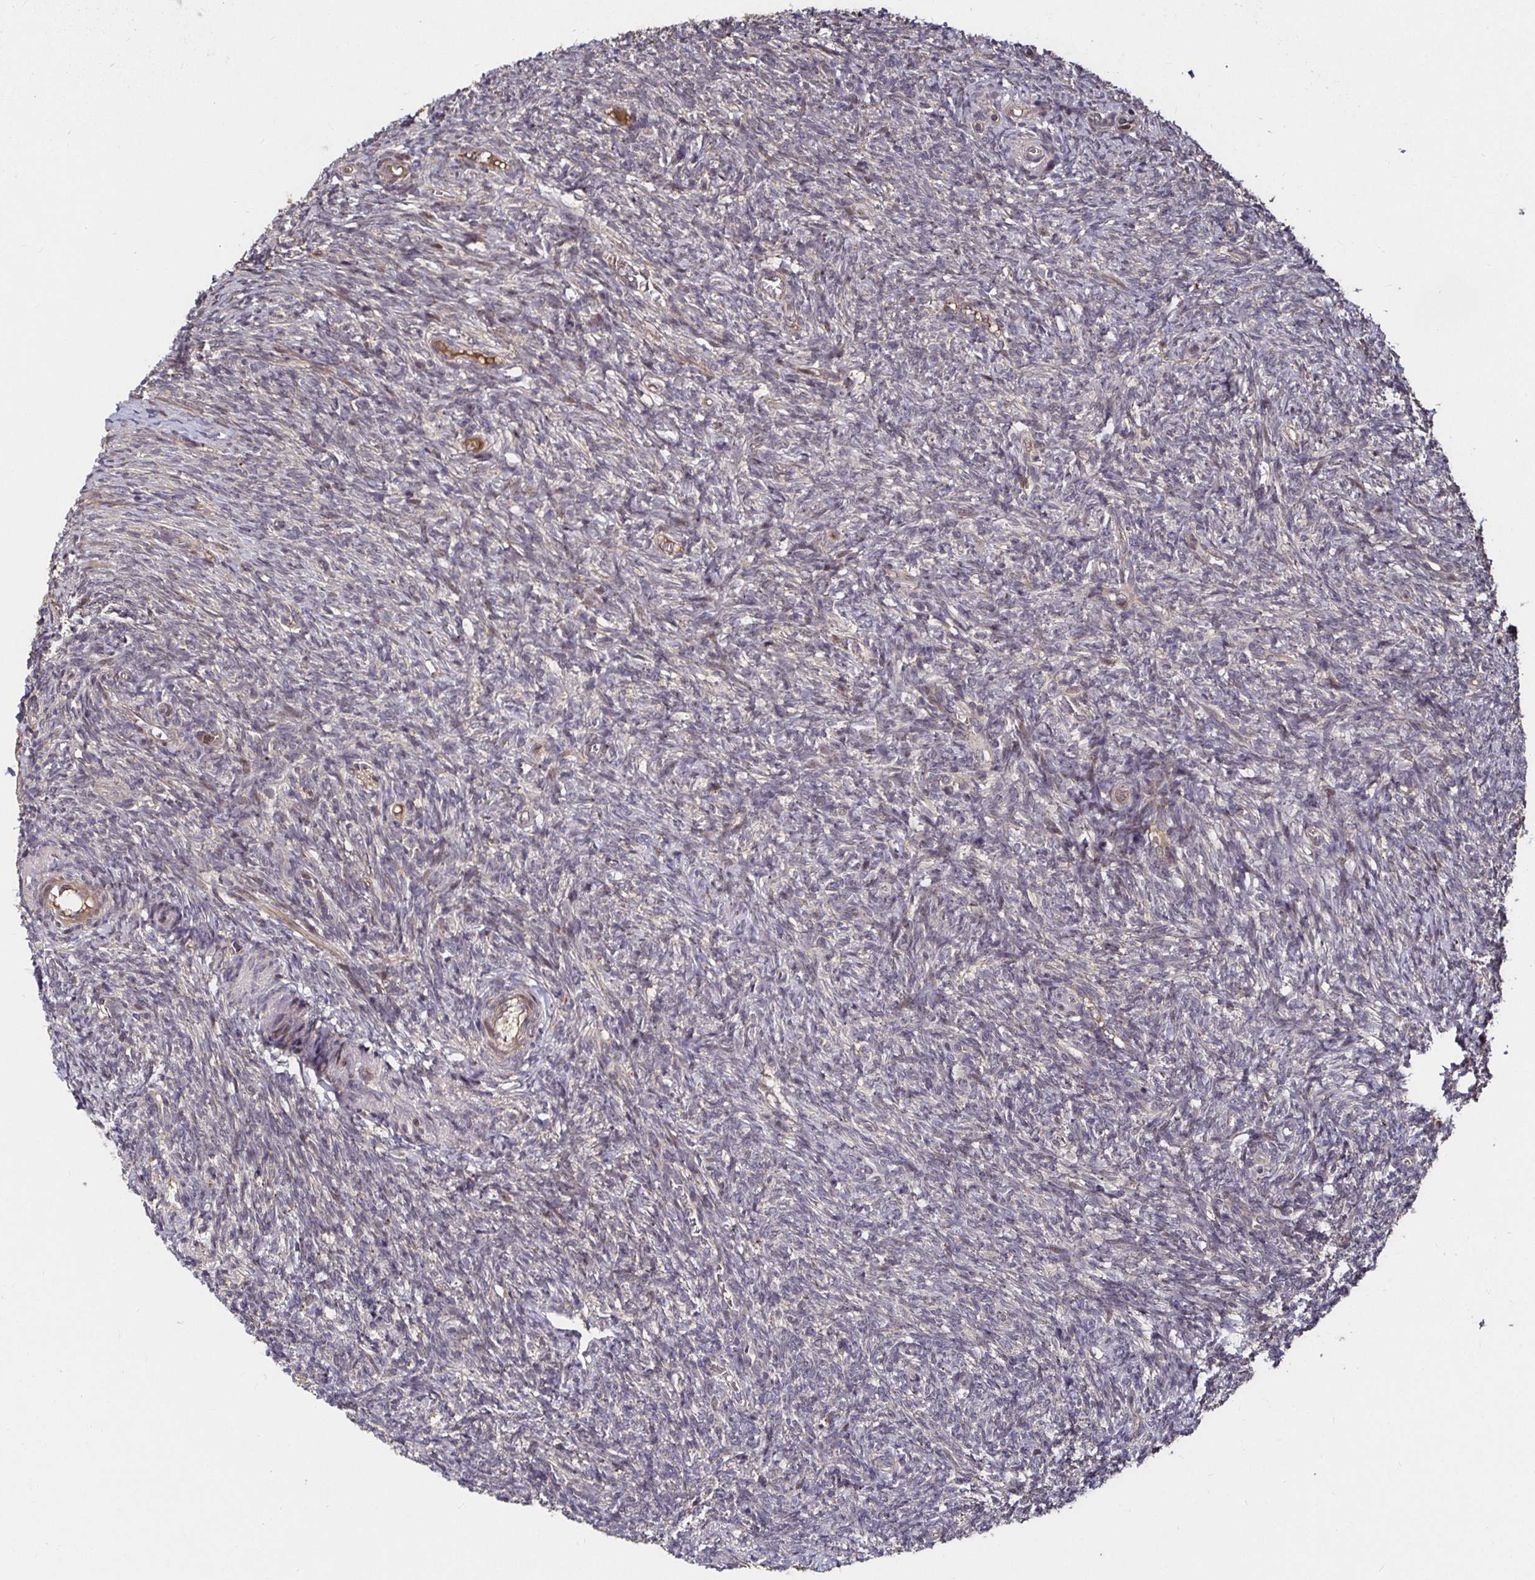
{"staining": {"intensity": "weak", "quantity": "<25%", "location": "cytoplasmic/membranous"}, "tissue": "ovary", "cell_type": "Ovarian stroma cells", "image_type": "normal", "snomed": [{"axis": "morphology", "description": "Normal tissue, NOS"}, {"axis": "topography", "description": "Ovary"}], "caption": "Photomicrograph shows no significant protein expression in ovarian stroma cells of unremarkable ovary.", "gene": "SMYD3", "patient": {"sex": "female", "age": 39}}